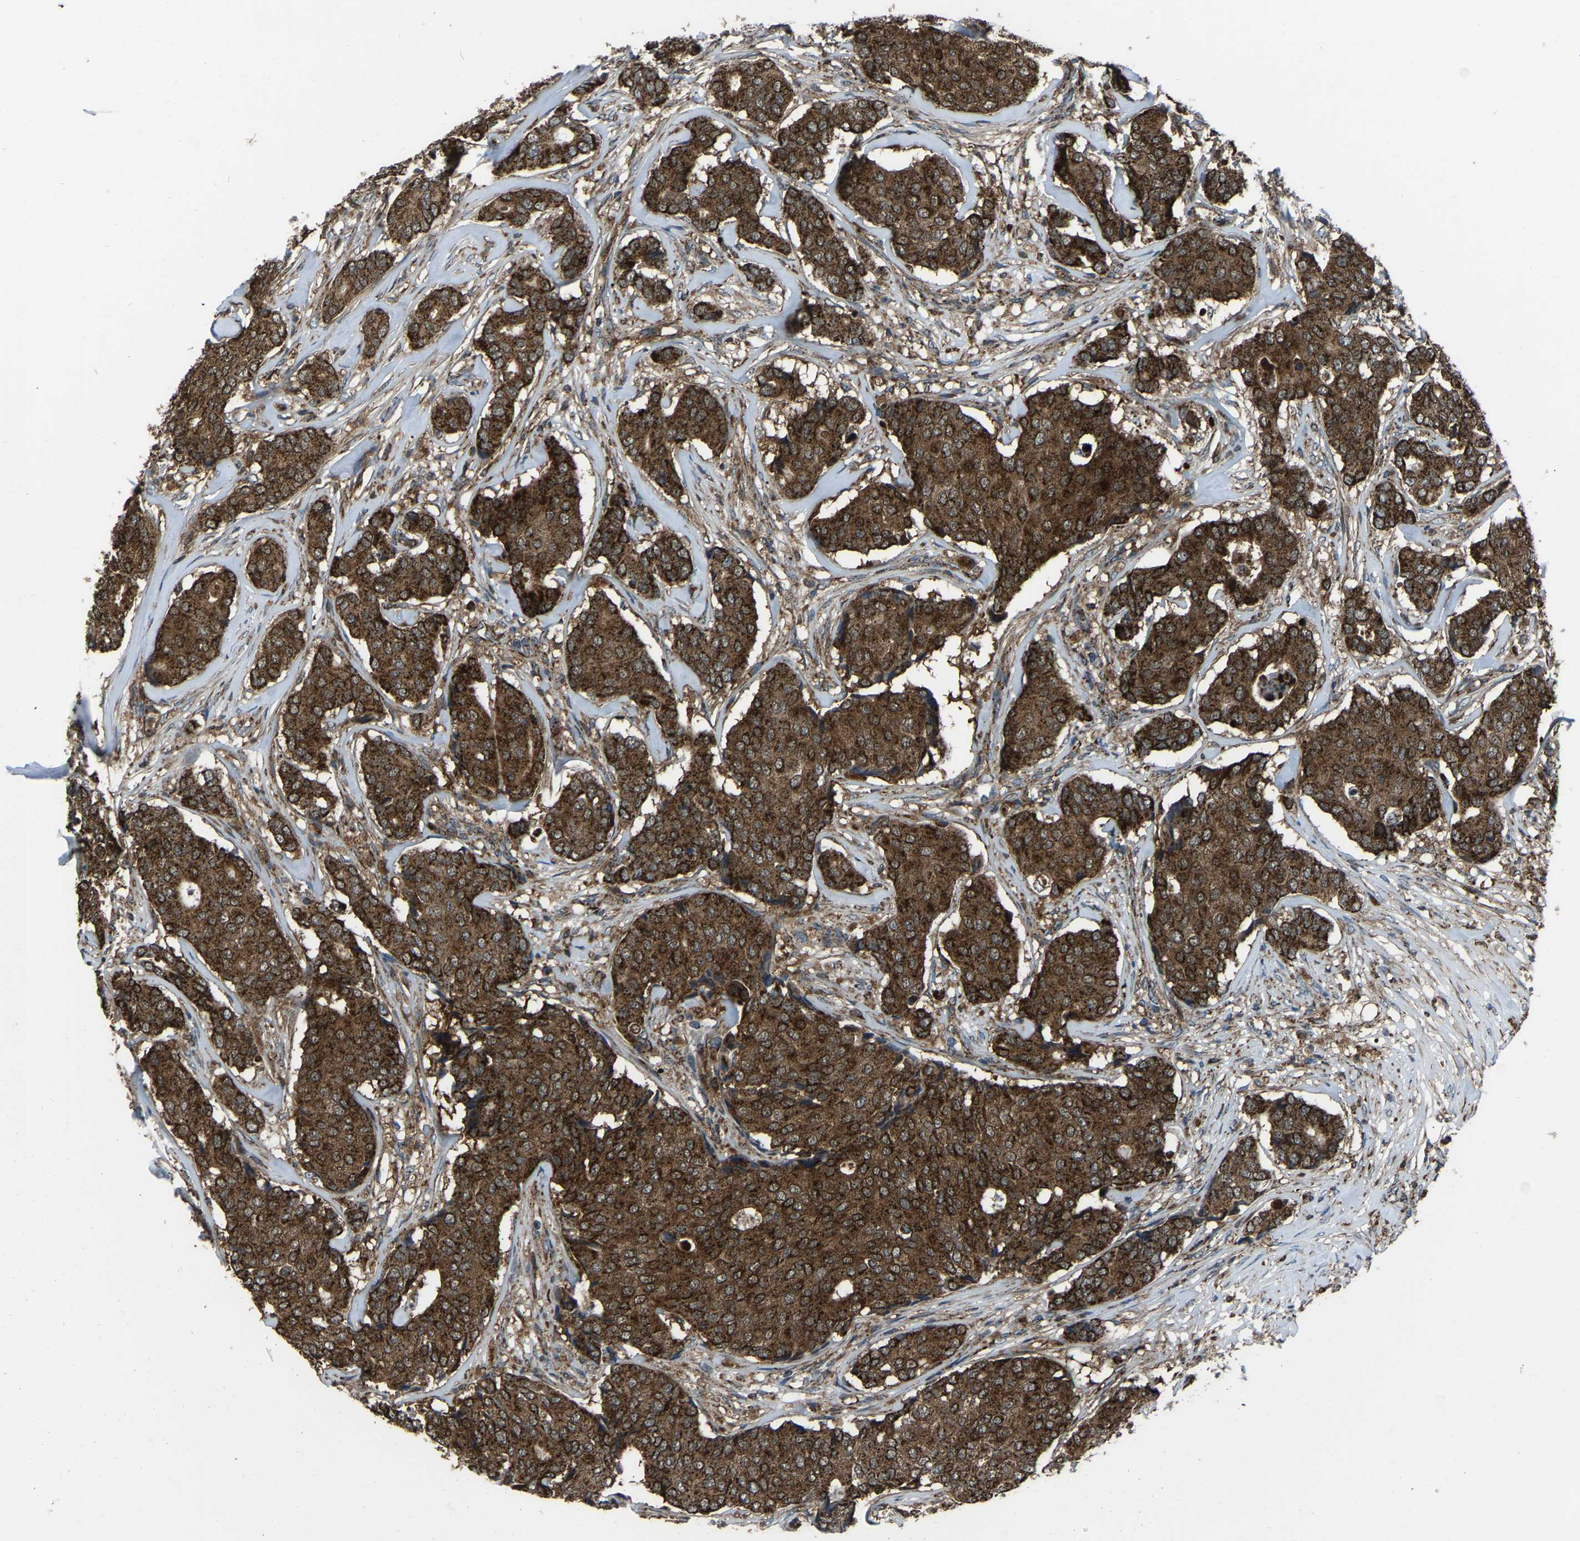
{"staining": {"intensity": "strong", "quantity": ">75%", "location": "cytoplasmic/membranous"}, "tissue": "breast cancer", "cell_type": "Tumor cells", "image_type": "cancer", "snomed": [{"axis": "morphology", "description": "Duct carcinoma"}, {"axis": "topography", "description": "Breast"}], "caption": "This is an image of immunohistochemistry staining of breast cancer, which shows strong positivity in the cytoplasmic/membranous of tumor cells.", "gene": "AKR1A1", "patient": {"sex": "female", "age": 75}}